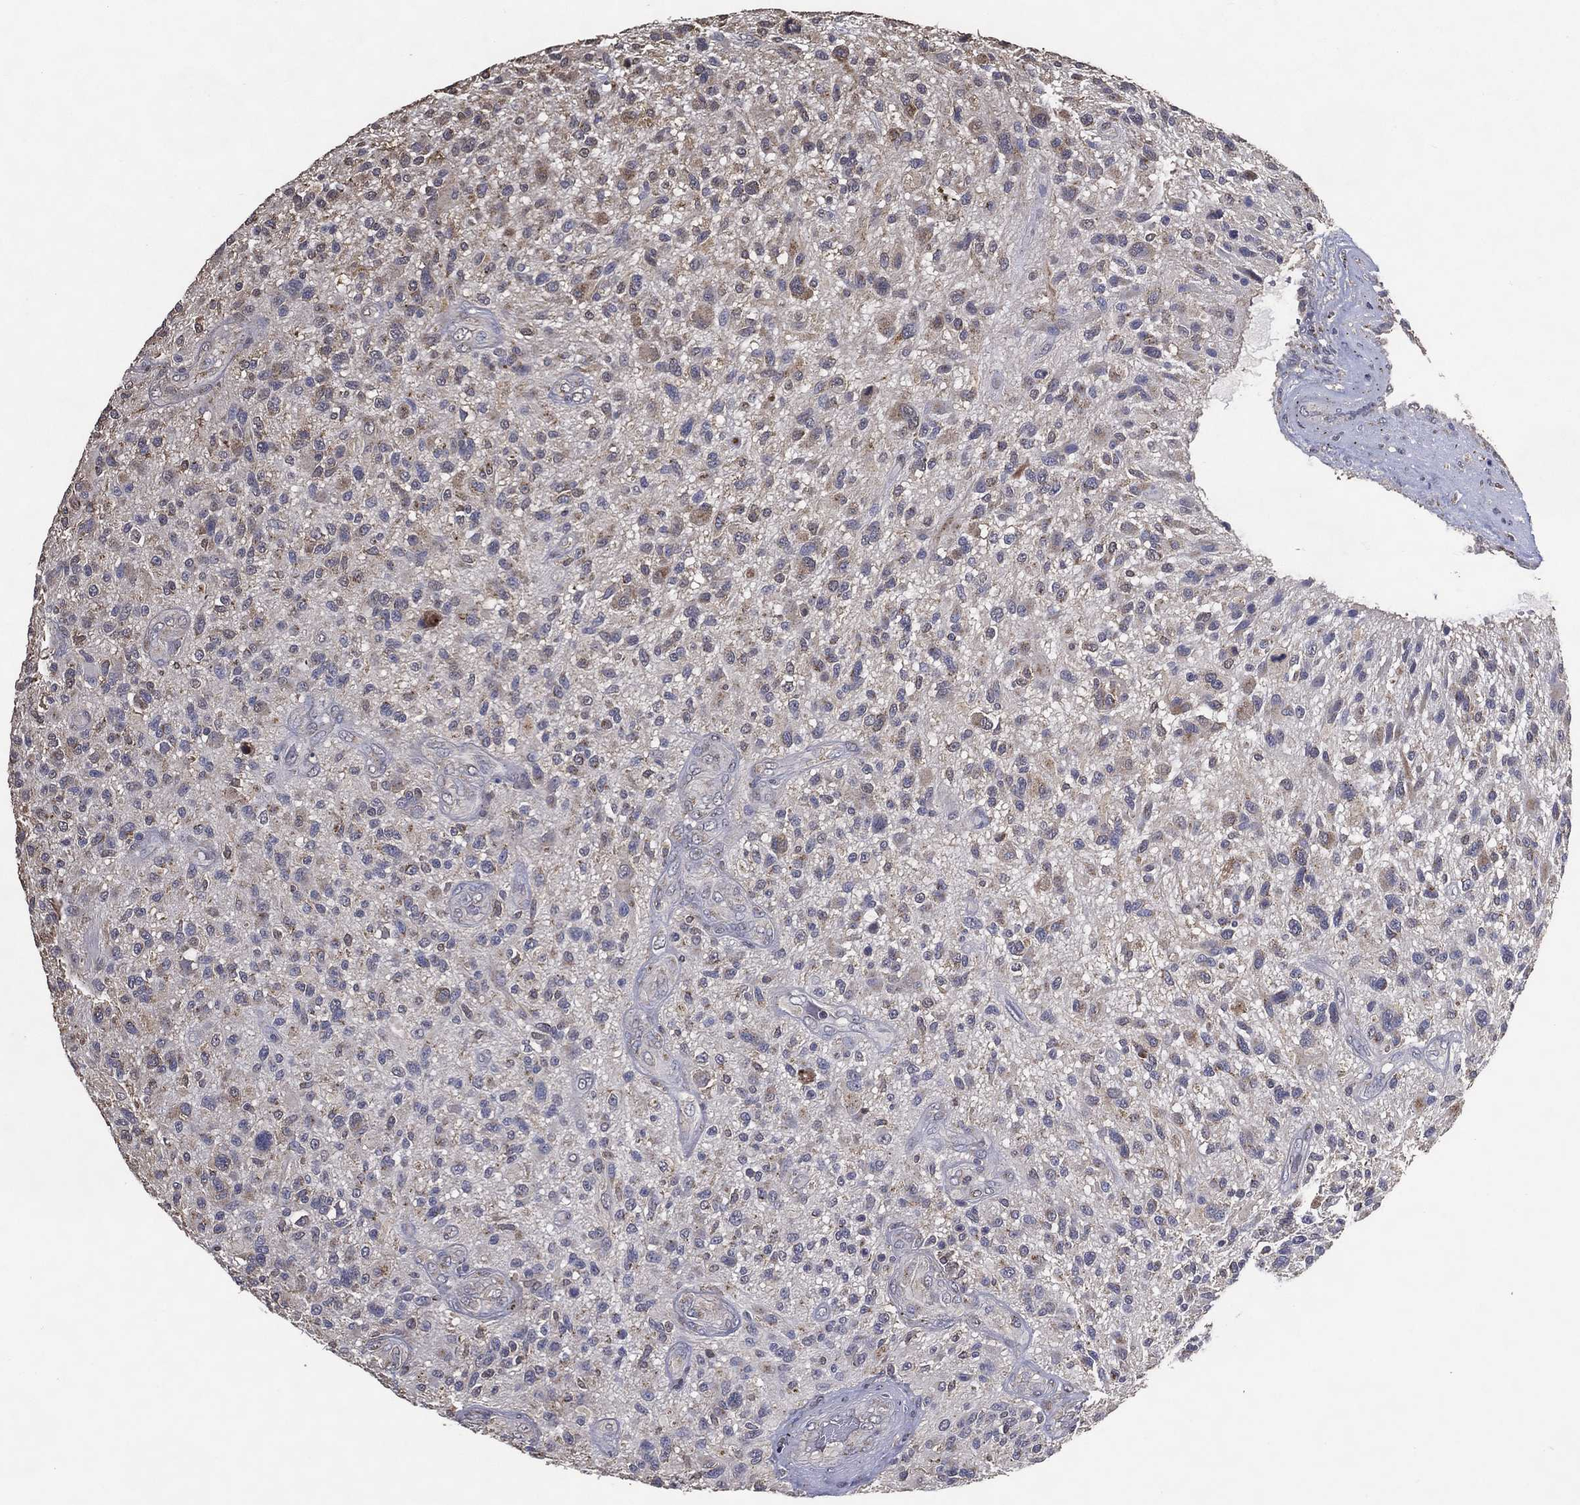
{"staining": {"intensity": "weak", "quantity": "<25%", "location": "cytoplasmic/membranous"}, "tissue": "glioma", "cell_type": "Tumor cells", "image_type": "cancer", "snomed": [{"axis": "morphology", "description": "Glioma, malignant, High grade"}, {"axis": "topography", "description": "Brain"}], "caption": "An immunohistochemistry (IHC) photomicrograph of malignant glioma (high-grade) is shown. There is no staining in tumor cells of malignant glioma (high-grade).", "gene": "GPR183", "patient": {"sex": "male", "age": 47}}